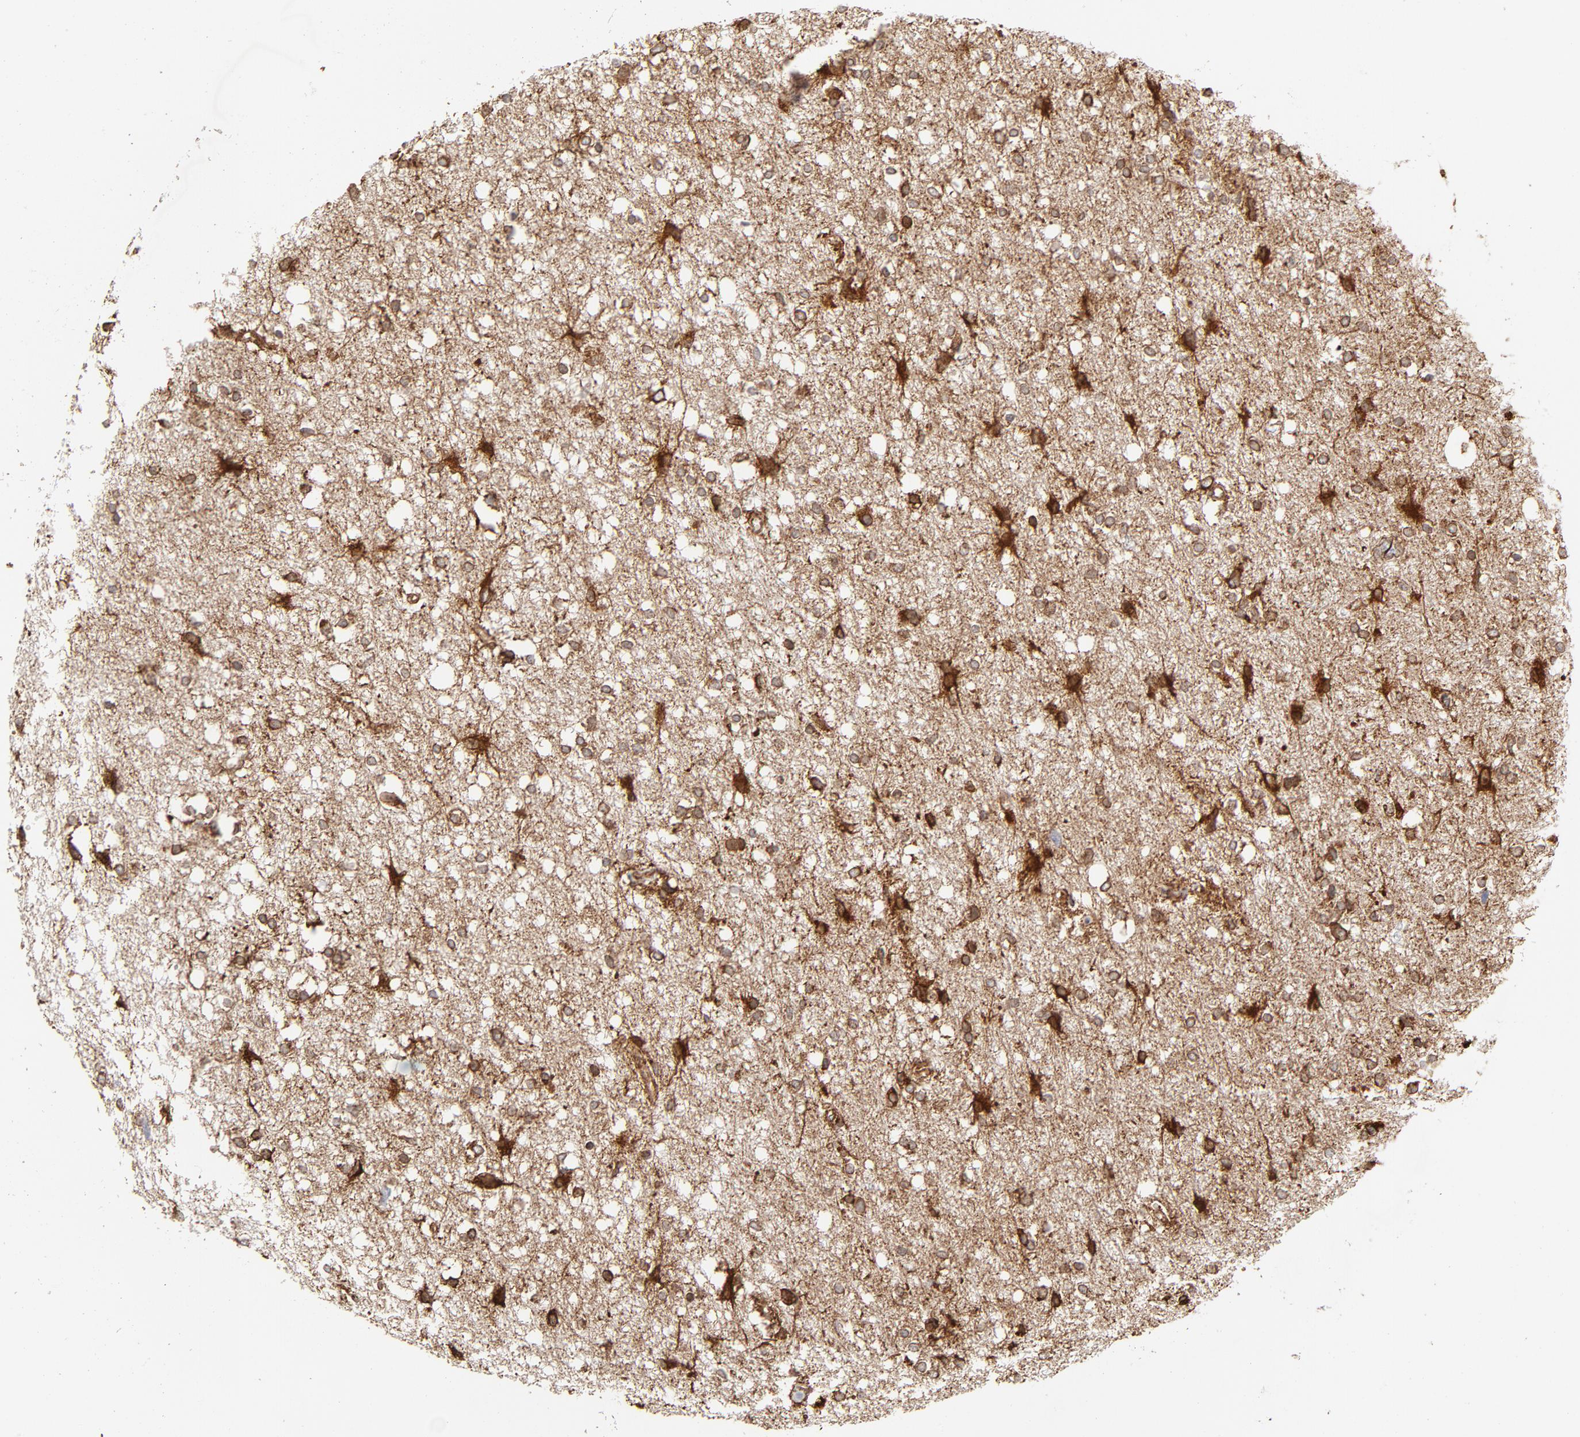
{"staining": {"intensity": "strong", "quantity": ">75%", "location": "cytoplasmic/membranous"}, "tissue": "glioma", "cell_type": "Tumor cells", "image_type": "cancer", "snomed": [{"axis": "morphology", "description": "Glioma, malignant, High grade"}, {"axis": "topography", "description": "Brain"}], "caption": "IHC photomicrograph of glioma stained for a protein (brown), which shows high levels of strong cytoplasmic/membranous expression in approximately >75% of tumor cells.", "gene": "CANX", "patient": {"sex": "female", "age": 59}}